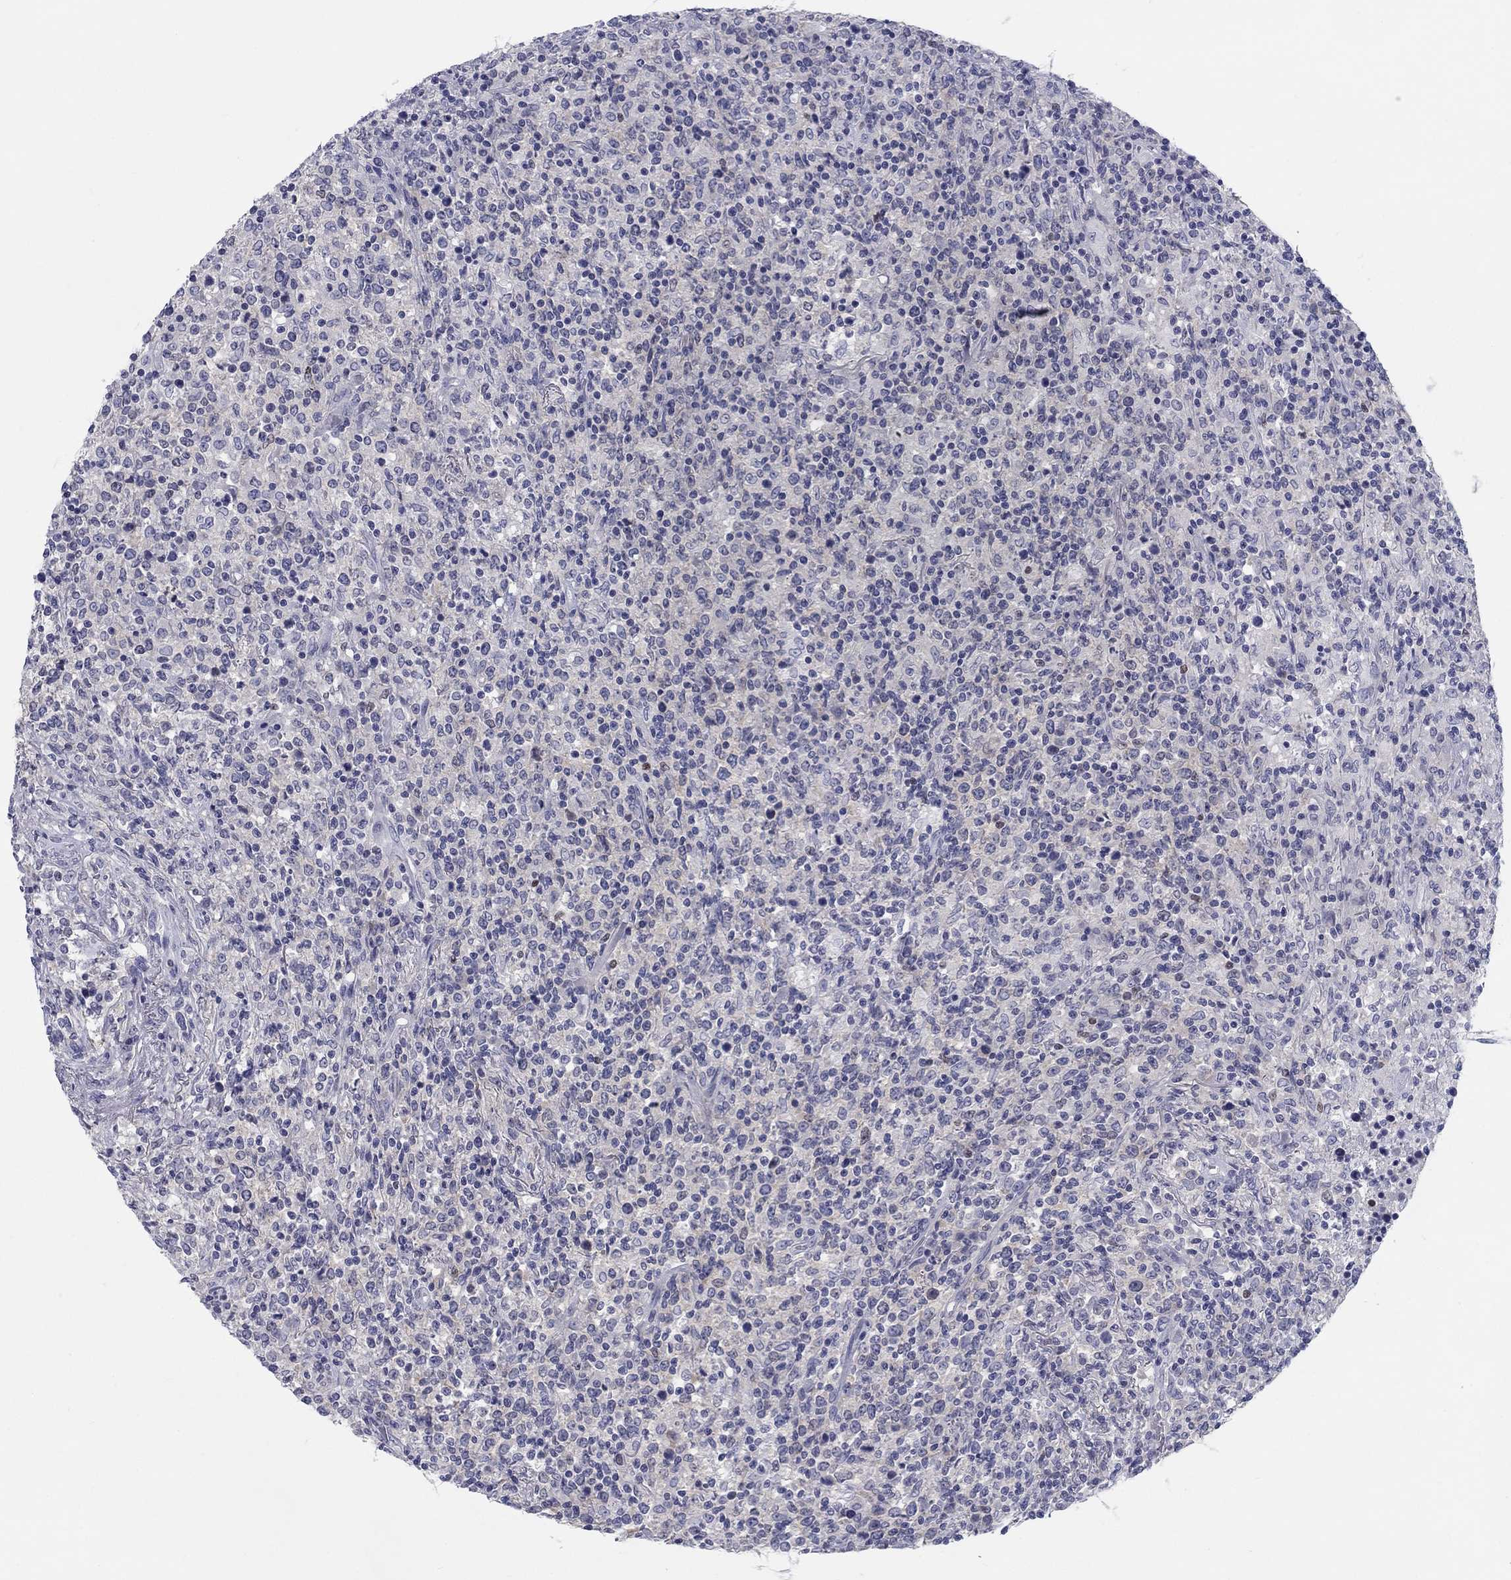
{"staining": {"intensity": "negative", "quantity": "none", "location": "none"}, "tissue": "lymphoma", "cell_type": "Tumor cells", "image_type": "cancer", "snomed": [{"axis": "morphology", "description": "Malignant lymphoma, non-Hodgkin's type, High grade"}, {"axis": "topography", "description": "Lung"}], "caption": "There is no significant expression in tumor cells of lymphoma.", "gene": "CACNA1A", "patient": {"sex": "male", "age": 79}}